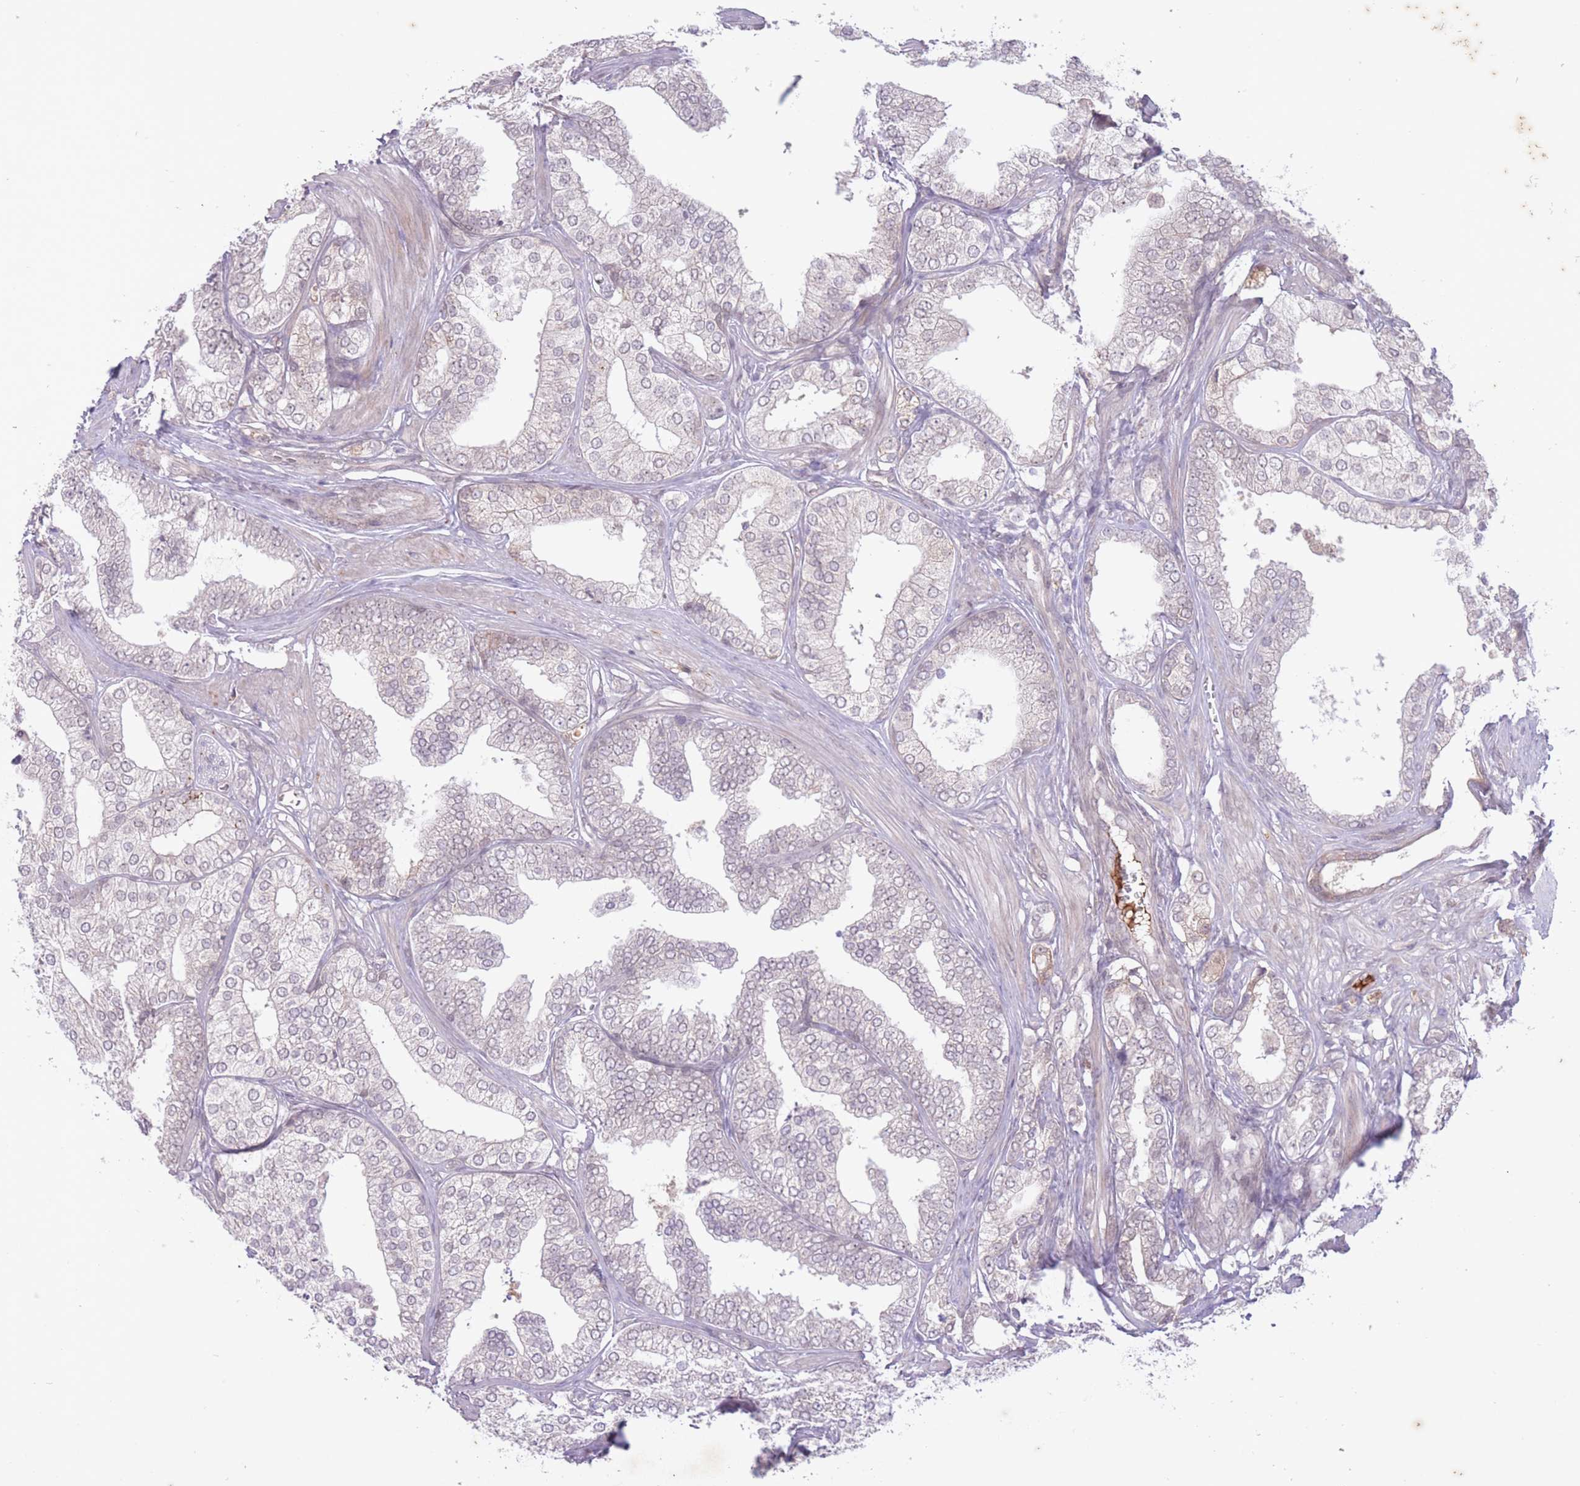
{"staining": {"intensity": "negative", "quantity": "none", "location": "none"}, "tissue": "prostate cancer", "cell_type": "Tumor cells", "image_type": "cancer", "snomed": [{"axis": "morphology", "description": "Adenocarcinoma, High grade"}, {"axis": "topography", "description": "Prostate"}], "caption": "A micrograph of human prostate cancer is negative for staining in tumor cells.", "gene": "ARPIN", "patient": {"sex": "male", "age": 50}}